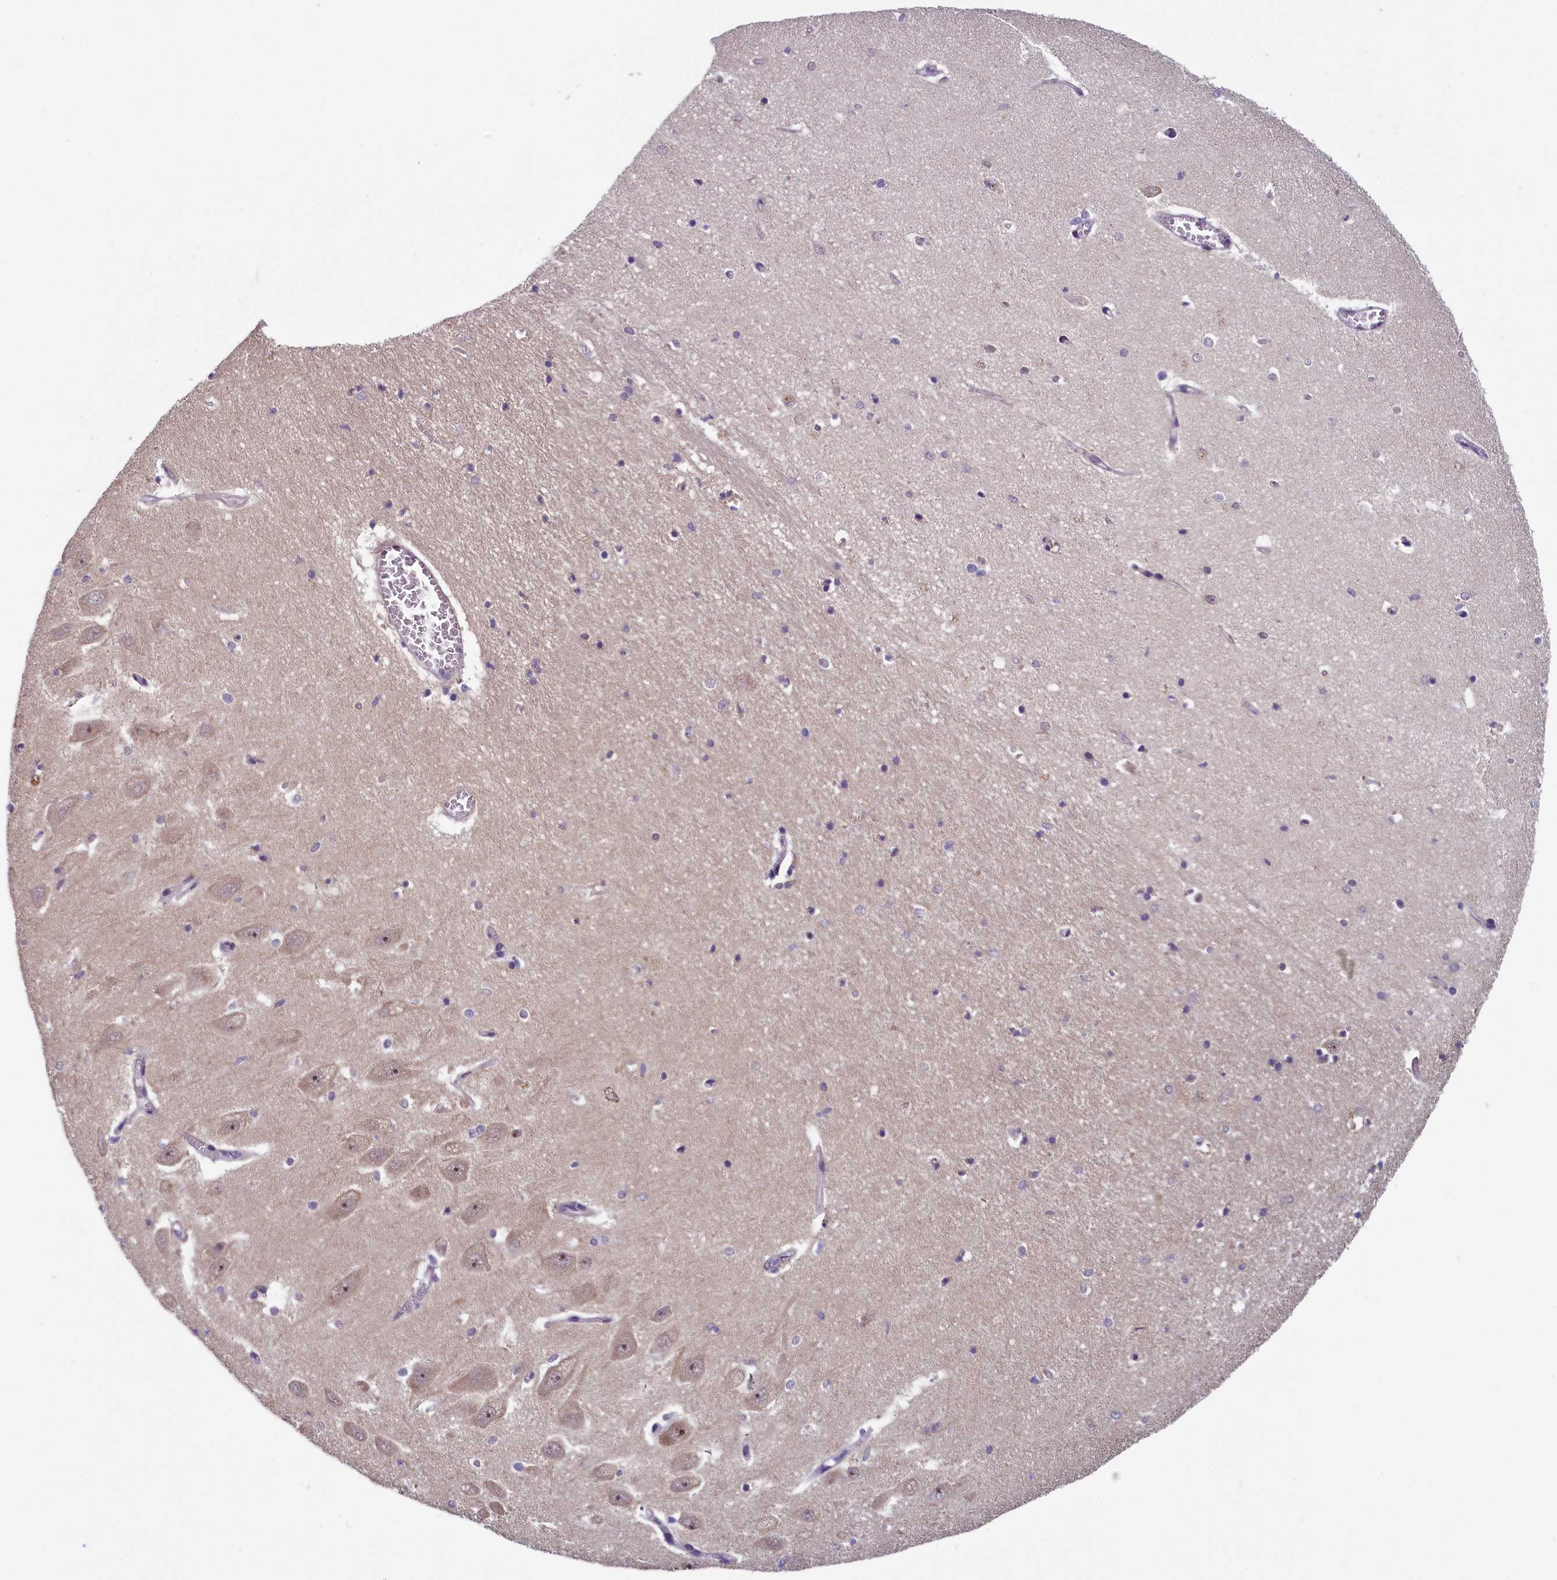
{"staining": {"intensity": "weak", "quantity": "<25%", "location": "nuclear"}, "tissue": "hippocampus", "cell_type": "Glial cells", "image_type": "normal", "snomed": [{"axis": "morphology", "description": "Normal tissue, NOS"}, {"axis": "topography", "description": "Hippocampus"}], "caption": "Benign hippocampus was stained to show a protein in brown. There is no significant staining in glial cells. (DAB (3,3'-diaminobenzidine) immunohistochemistry visualized using brightfield microscopy, high magnification).", "gene": "CNEP1R1", "patient": {"sex": "female", "age": 64}}